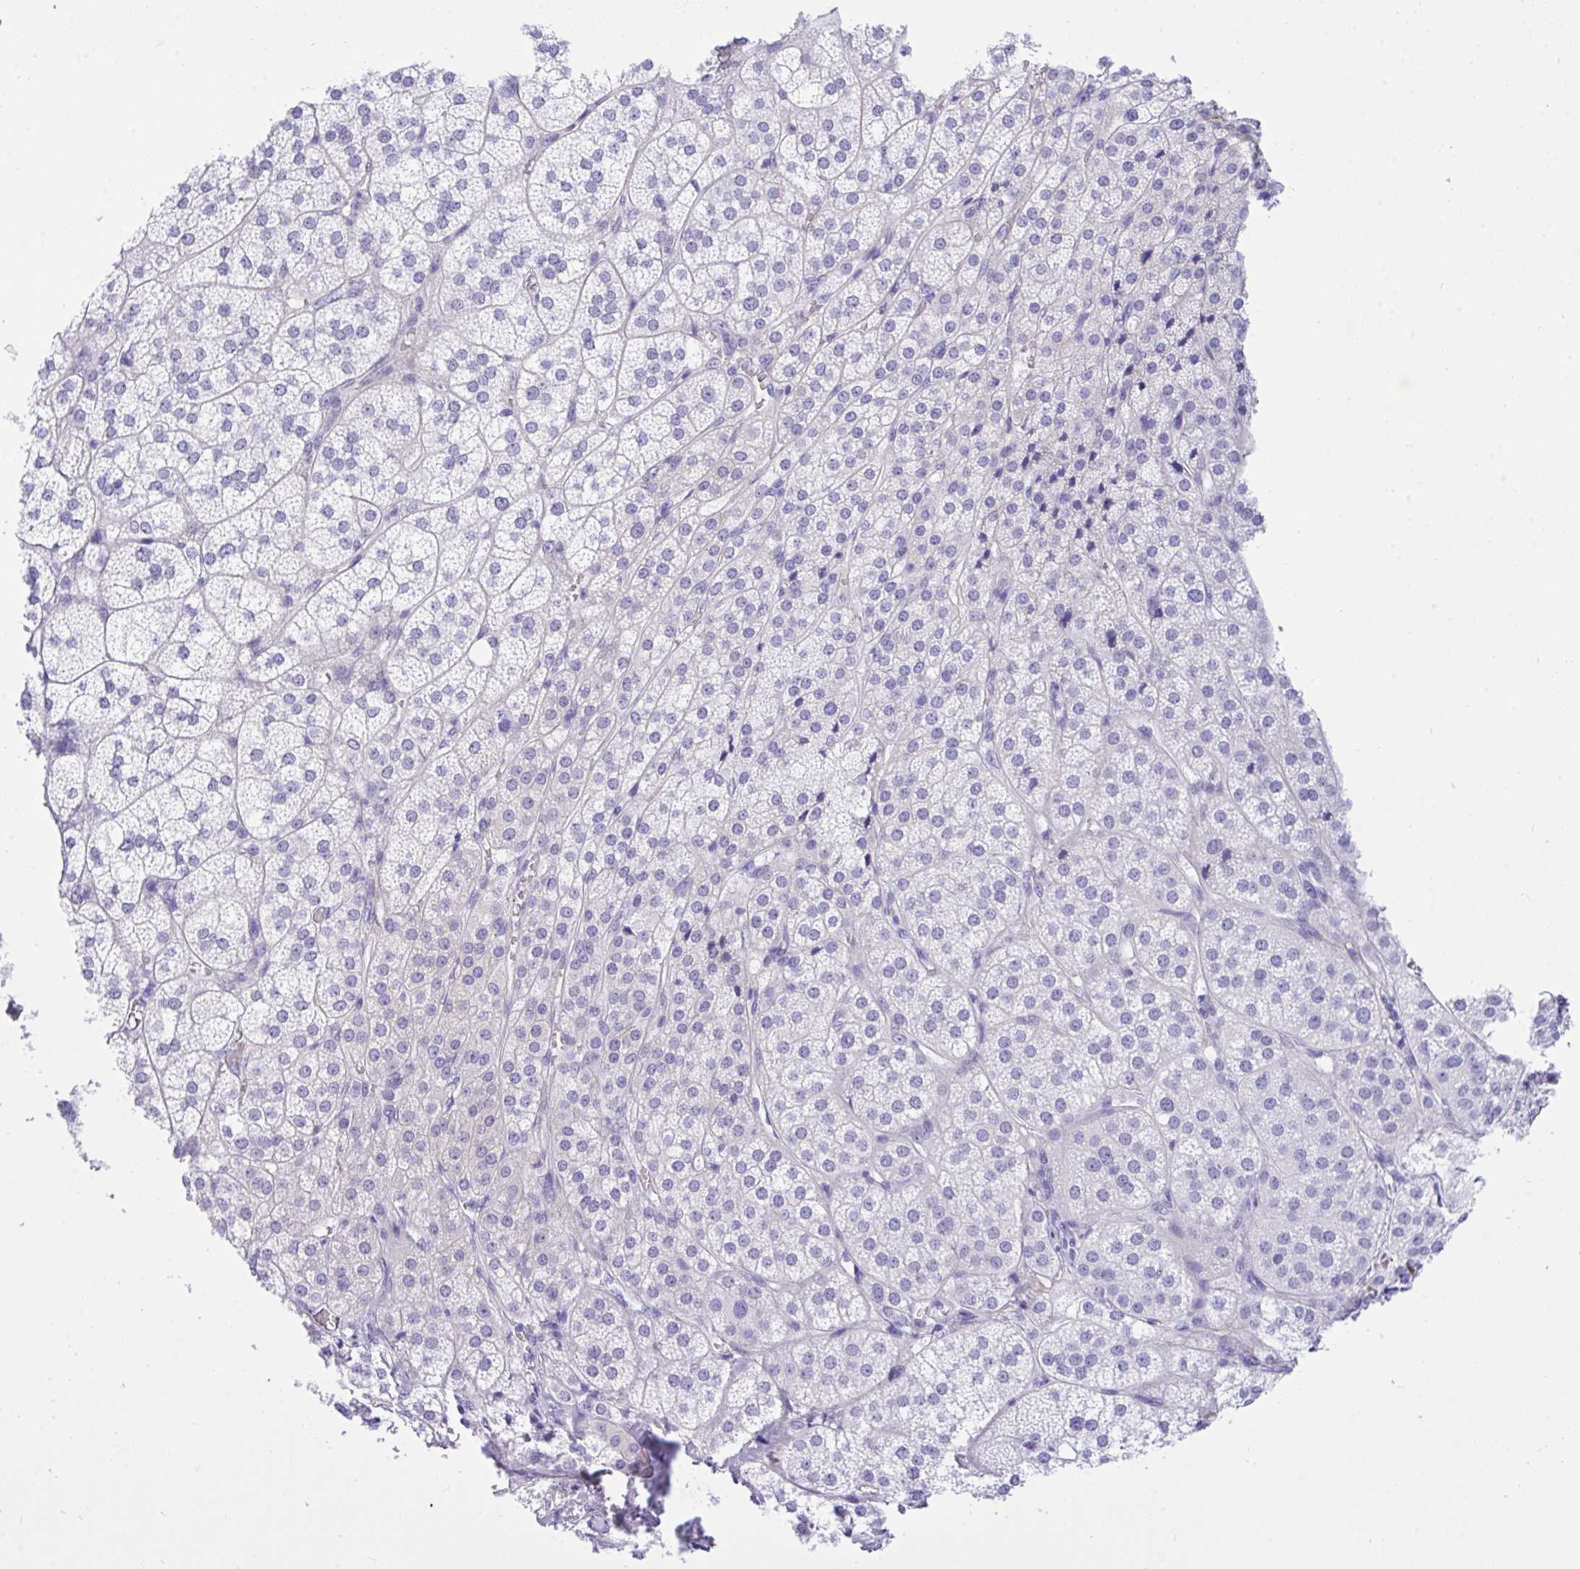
{"staining": {"intensity": "negative", "quantity": "none", "location": "none"}, "tissue": "adrenal gland", "cell_type": "Glandular cells", "image_type": "normal", "snomed": [{"axis": "morphology", "description": "Normal tissue, NOS"}, {"axis": "topography", "description": "Adrenal gland"}], "caption": "Glandular cells show no significant positivity in normal adrenal gland. (DAB immunohistochemistry with hematoxylin counter stain).", "gene": "TLN2", "patient": {"sex": "female", "age": 60}}